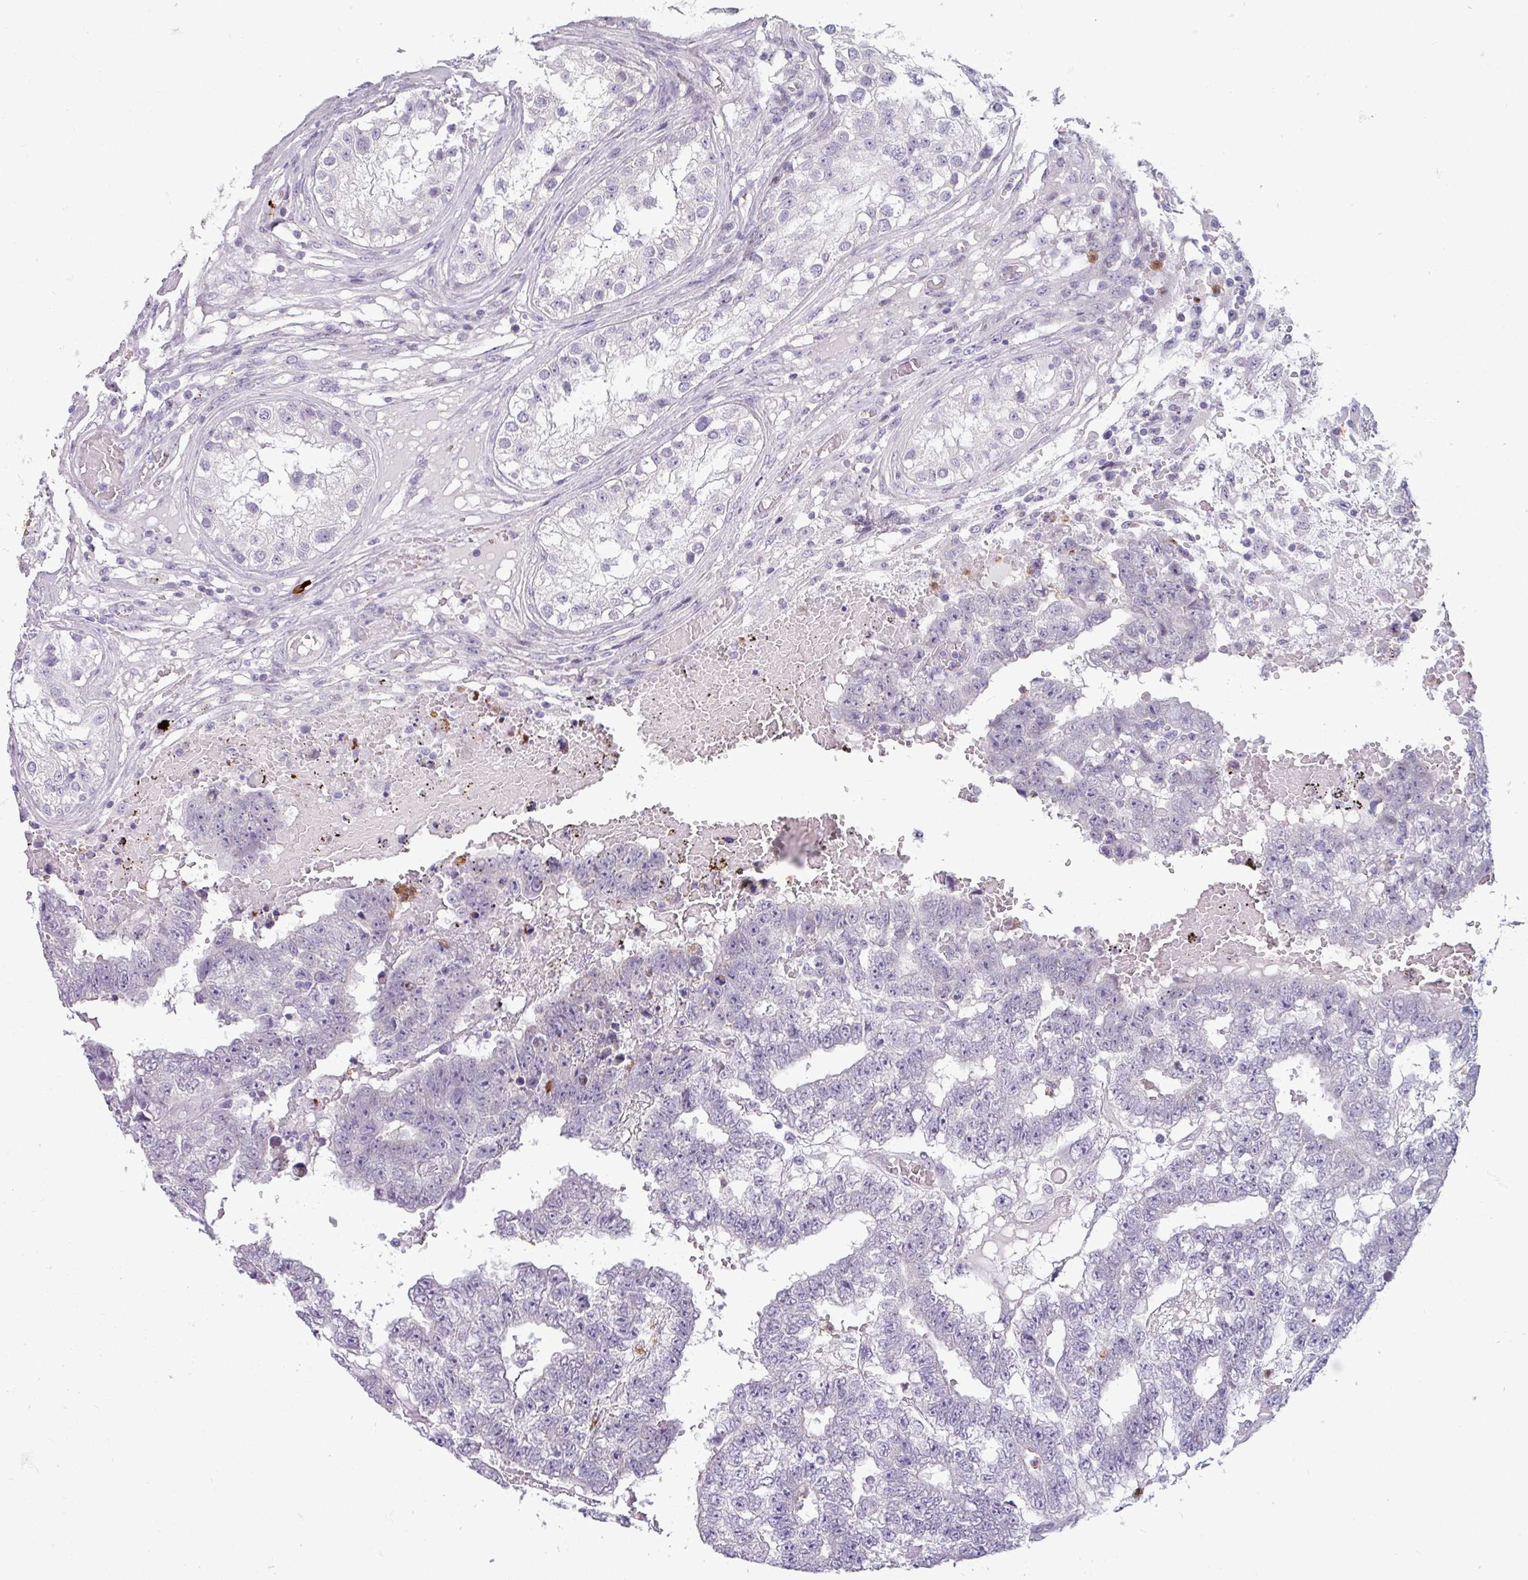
{"staining": {"intensity": "negative", "quantity": "none", "location": "none"}, "tissue": "testis cancer", "cell_type": "Tumor cells", "image_type": "cancer", "snomed": [{"axis": "morphology", "description": "Carcinoma, Embryonal, NOS"}, {"axis": "topography", "description": "Testis"}], "caption": "The immunohistochemistry (IHC) micrograph has no significant staining in tumor cells of testis cancer tissue.", "gene": "TRIM39", "patient": {"sex": "male", "age": 25}}